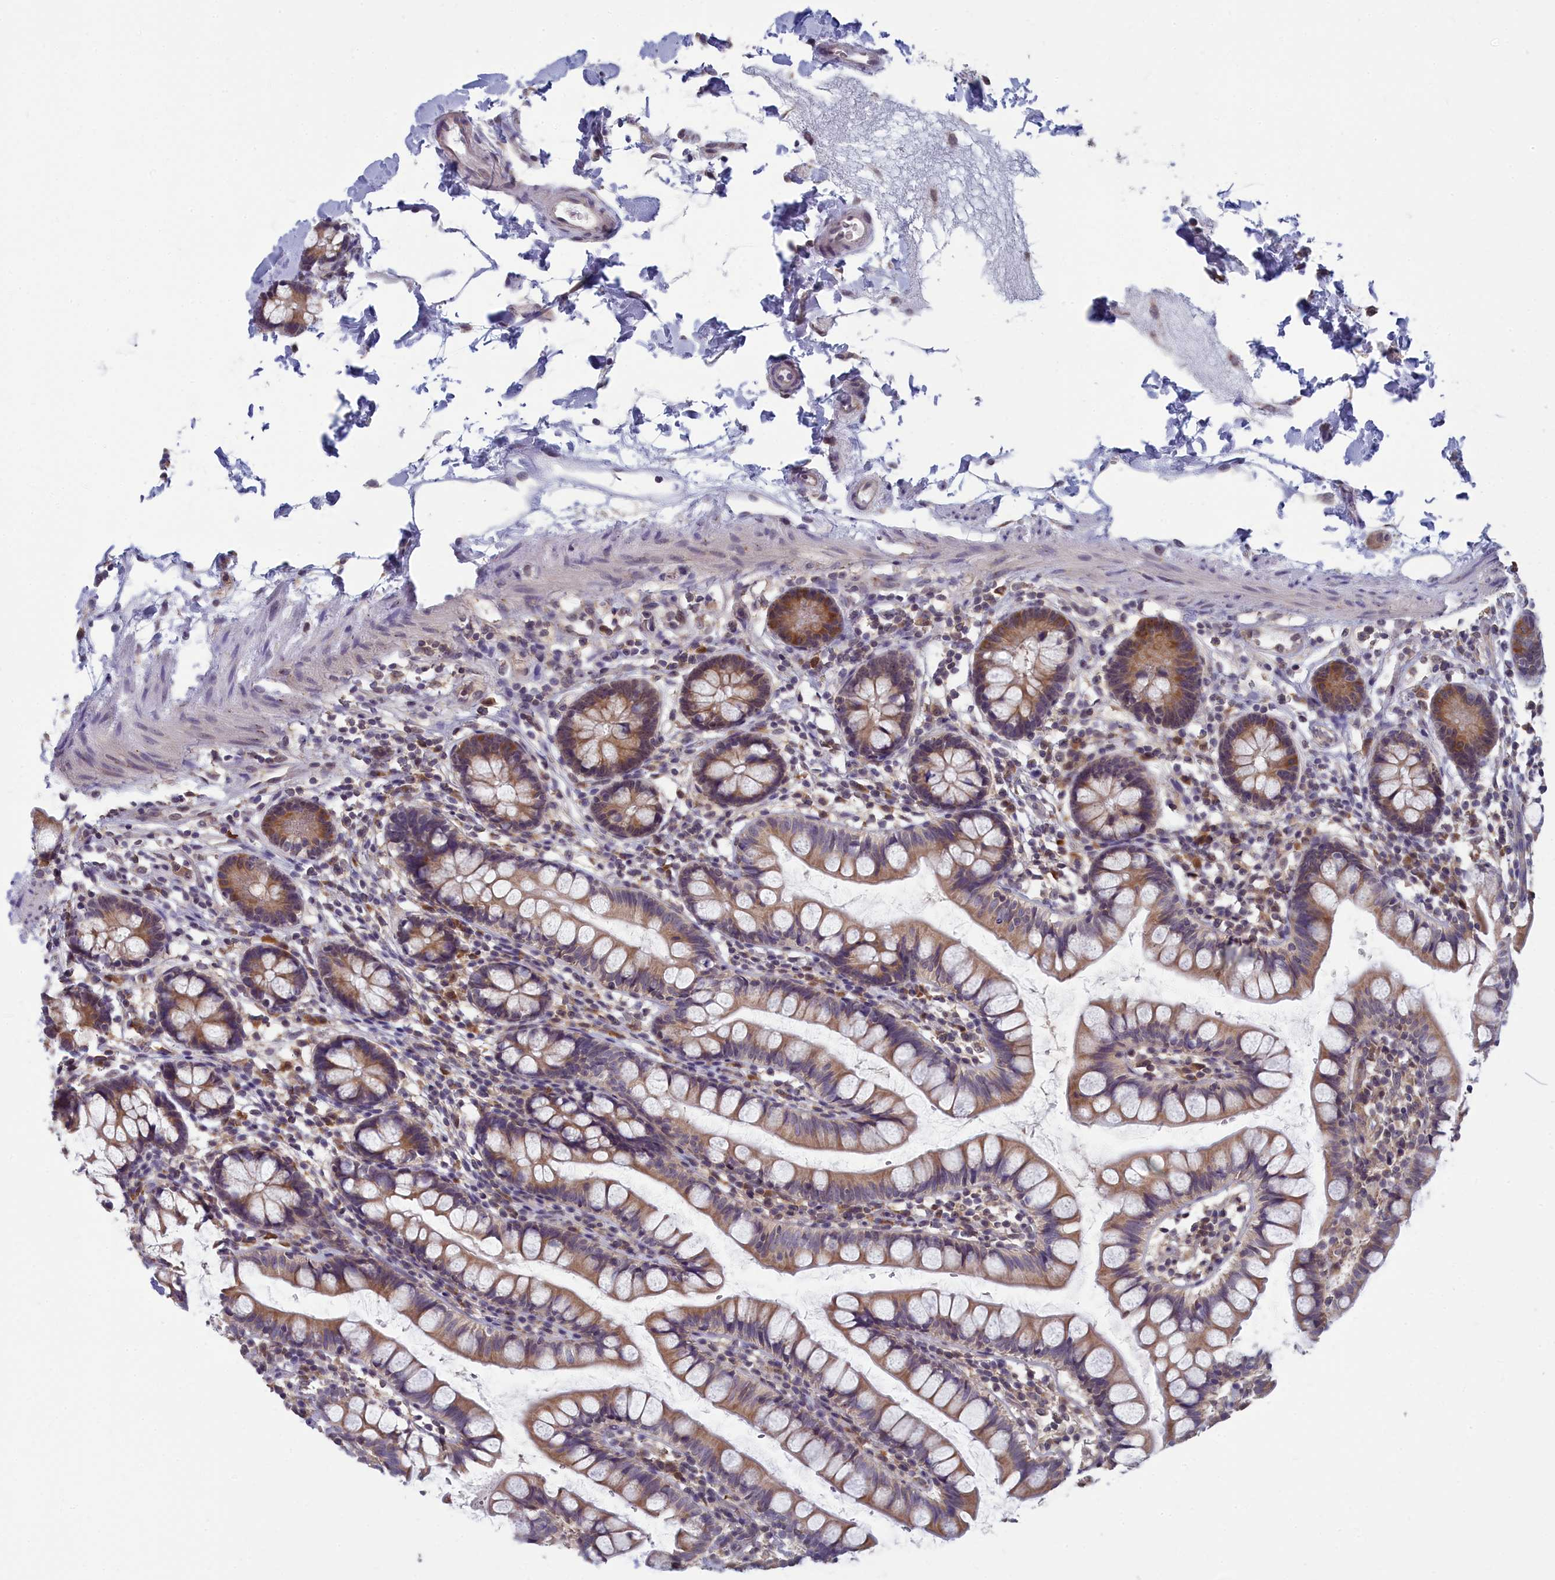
{"staining": {"intensity": "moderate", "quantity": ">75%", "location": "cytoplasmic/membranous"}, "tissue": "small intestine", "cell_type": "Glandular cells", "image_type": "normal", "snomed": [{"axis": "morphology", "description": "Normal tissue, NOS"}, {"axis": "topography", "description": "Small intestine"}], "caption": "IHC (DAB) staining of benign human small intestine displays moderate cytoplasmic/membranous protein expression in about >75% of glandular cells. (IHC, brightfield microscopy, high magnification).", "gene": "MRI1", "patient": {"sex": "female", "age": 84}}